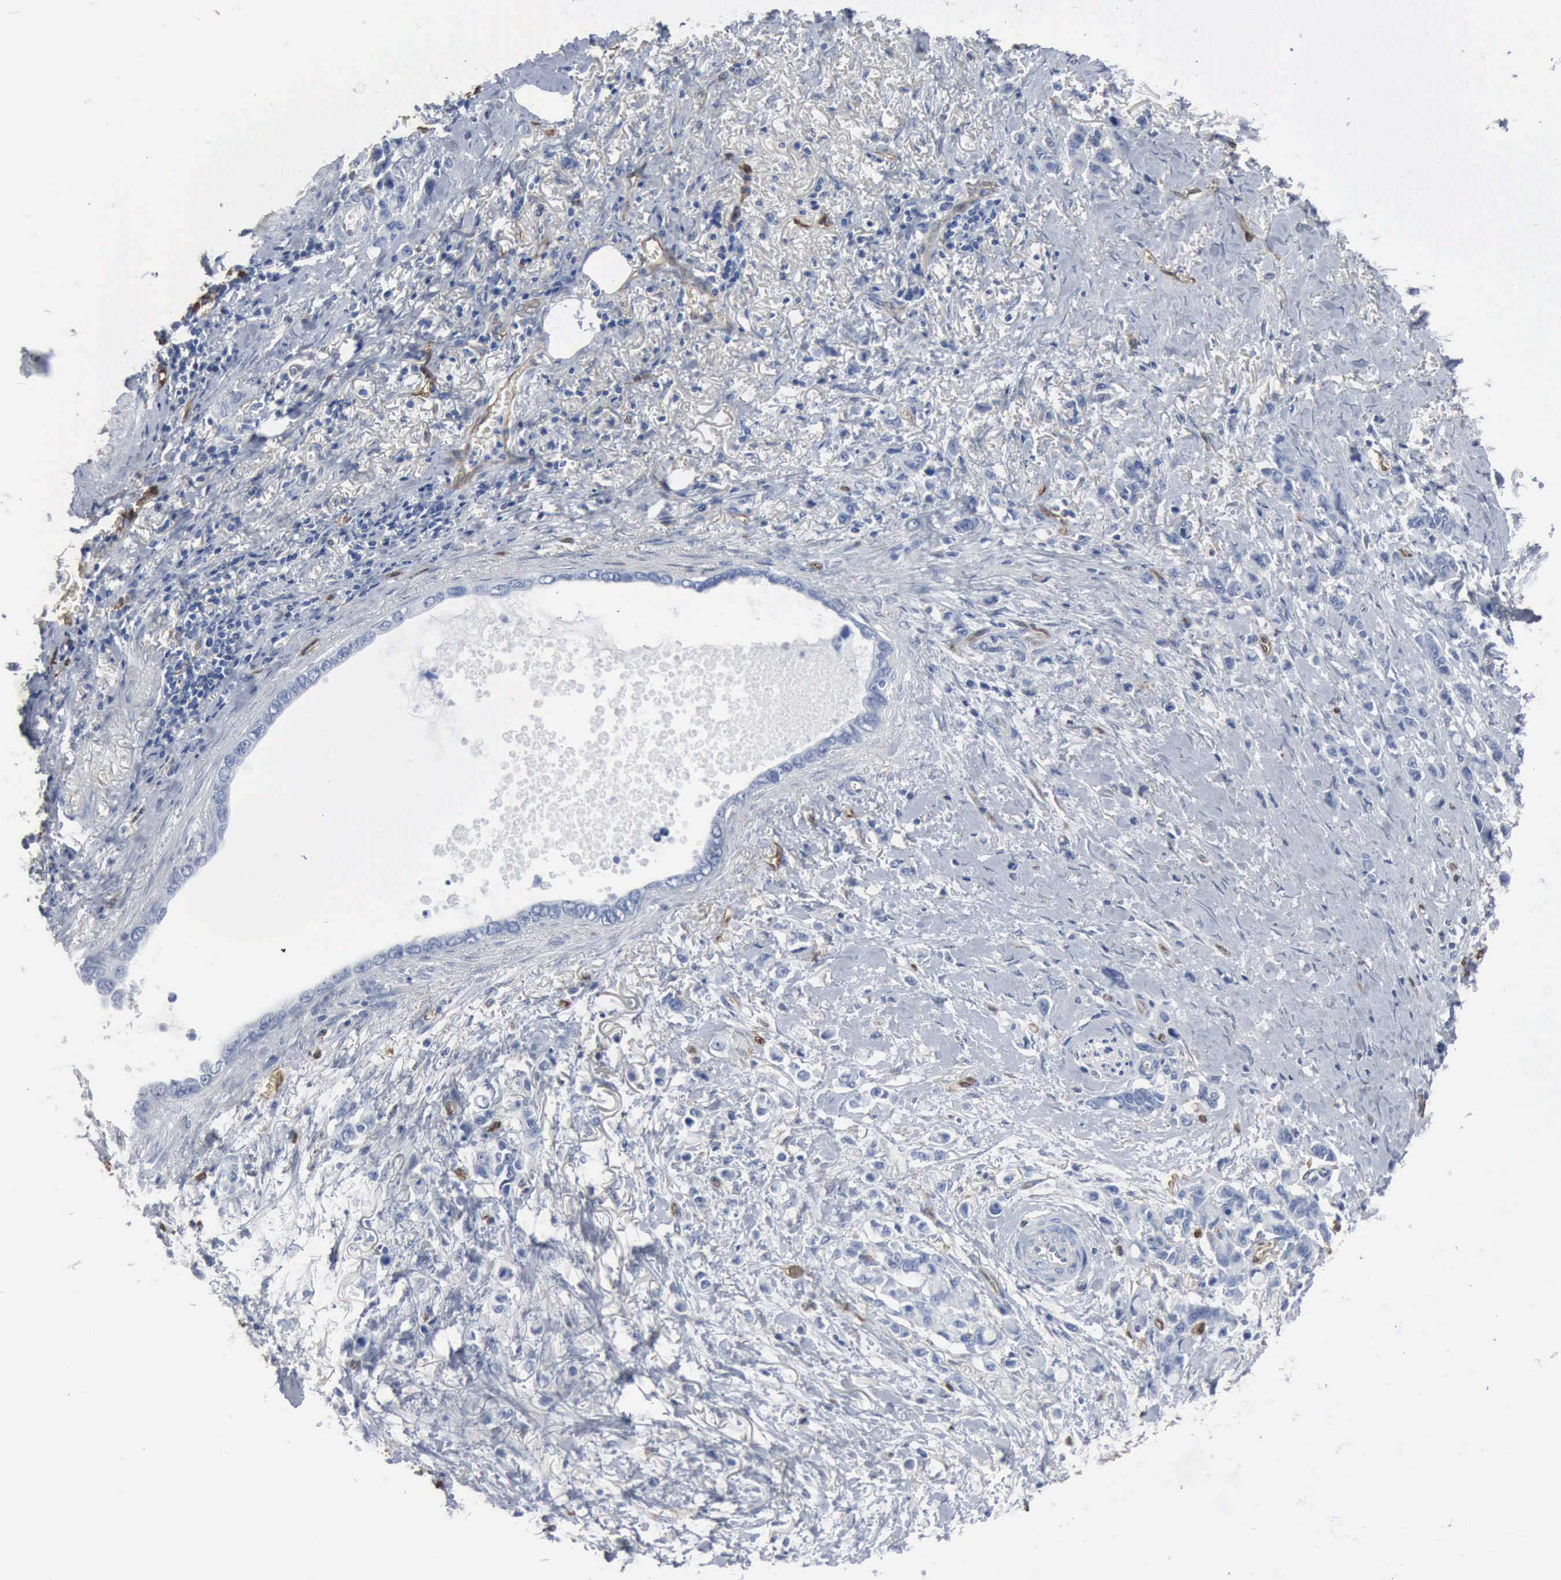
{"staining": {"intensity": "negative", "quantity": "none", "location": "none"}, "tissue": "stomach cancer", "cell_type": "Tumor cells", "image_type": "cancer", "snomed": [{"axis": "morphology", "description": "Adenocarcinoma, NOS"}, {"axis": "topography", "description": "Stomach"}], "caption": "The photomicrograph demonstrates no staining of tumor cells in stomach cancer (adenocarcinoma). (Stains: DAB (3,3'-diaminobenzidine) IHC with hematoxylin counter stain, Microscopy: brightfield microscopy at high magnification).", "gene": "FSCN1", "patient": {"sex": "male", "age": 78}}